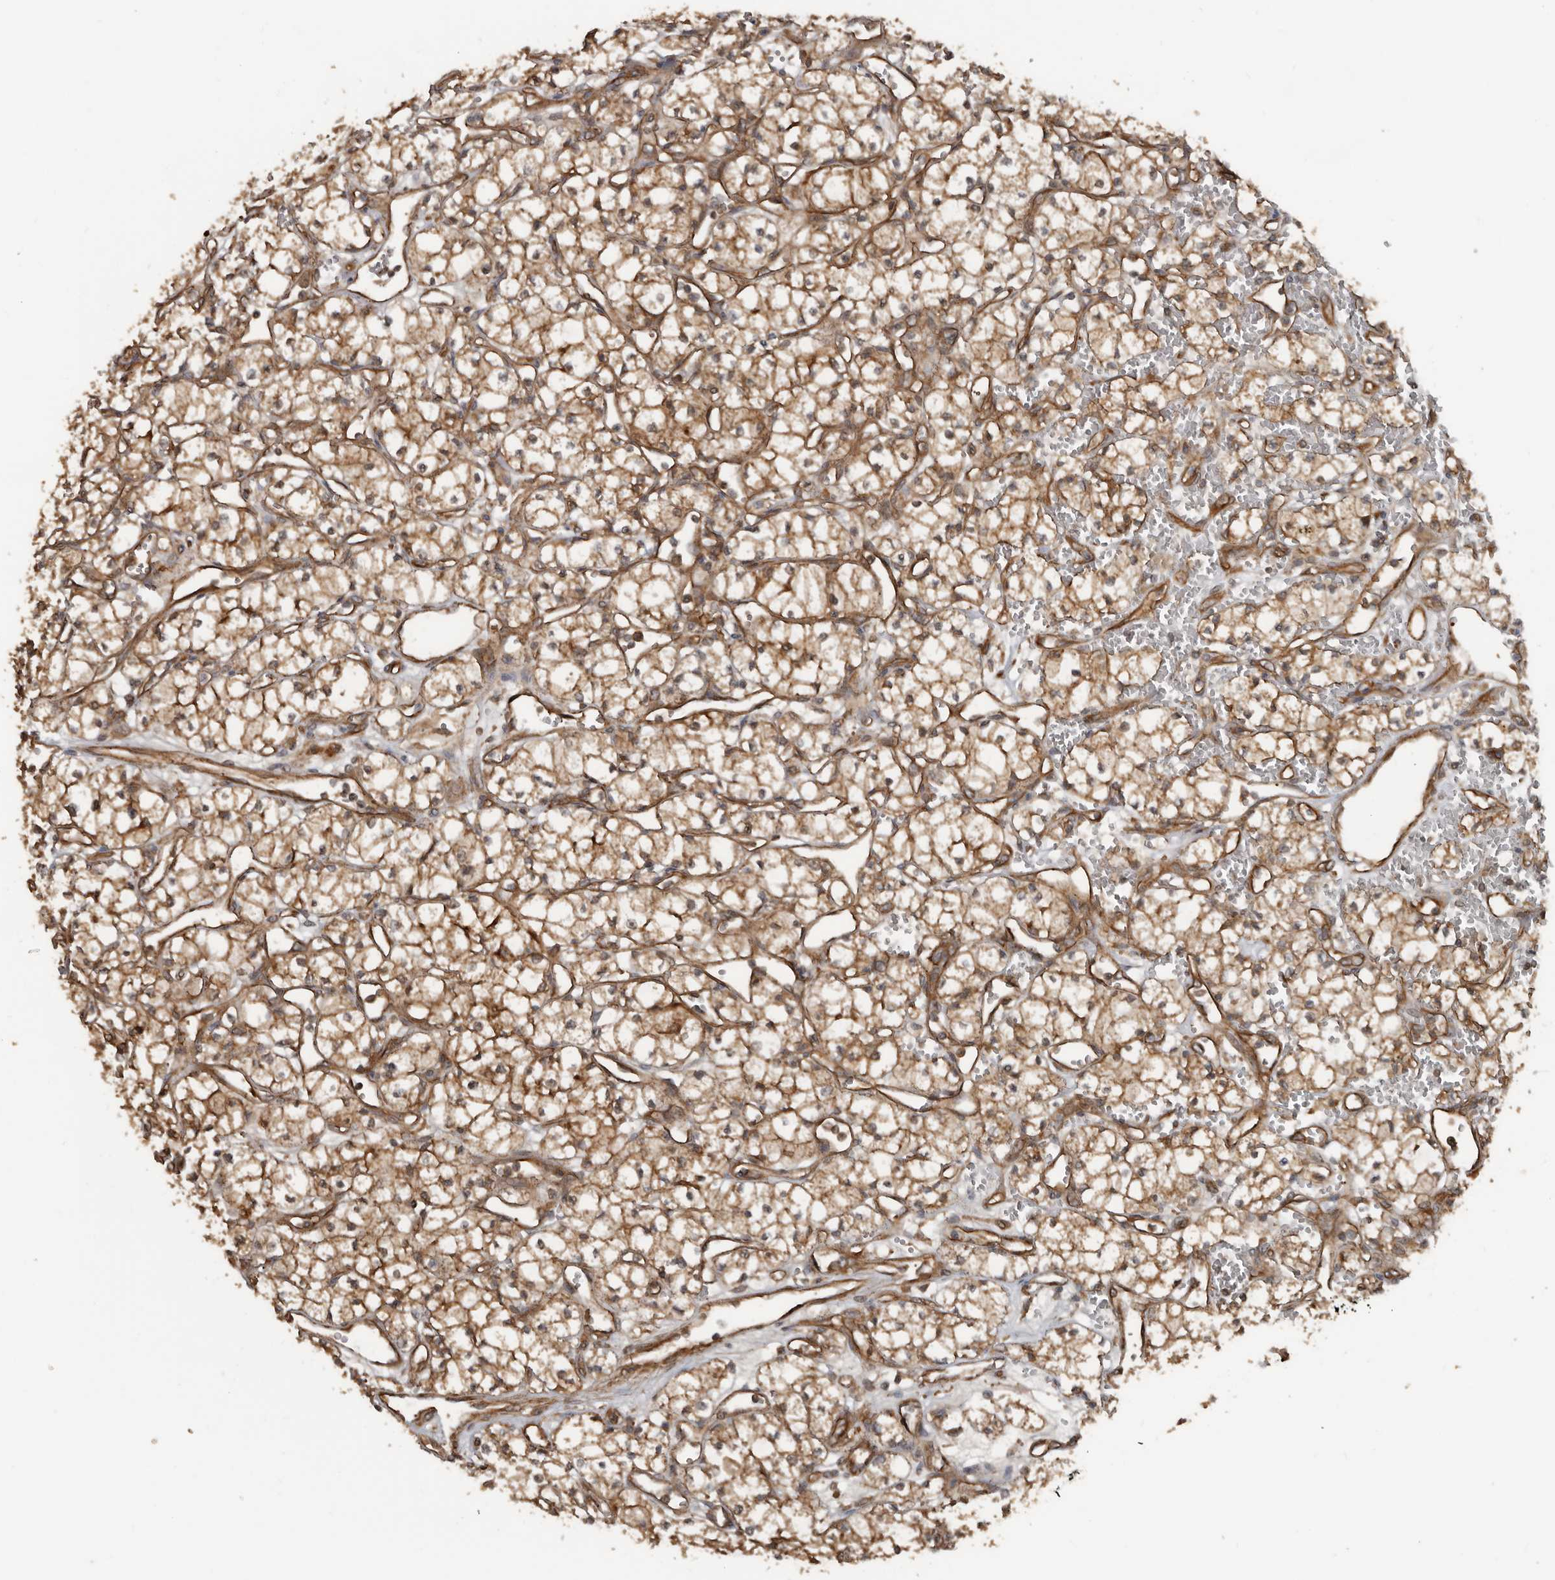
{"staining": {"intensity": "moderate", "quantity": ">75%", "location": "cytoplasmic/membranous"}, "tissue": "renal cancer", "cell_type": "Tumor cells", "image_type": "cancer", "snomed": [{"axis": "morphology", "description": "Adenocarcinoma, NOS"}, {"axis": "topography", "description": "Kidney"}], "caption": "Protein staining reveals moderate cytoplasmic/membranous positivity in about >75% of tumor cells in renal cancer.", "gene": "EXOC3L1", "patient": {"sex": "male", "age": 59}}